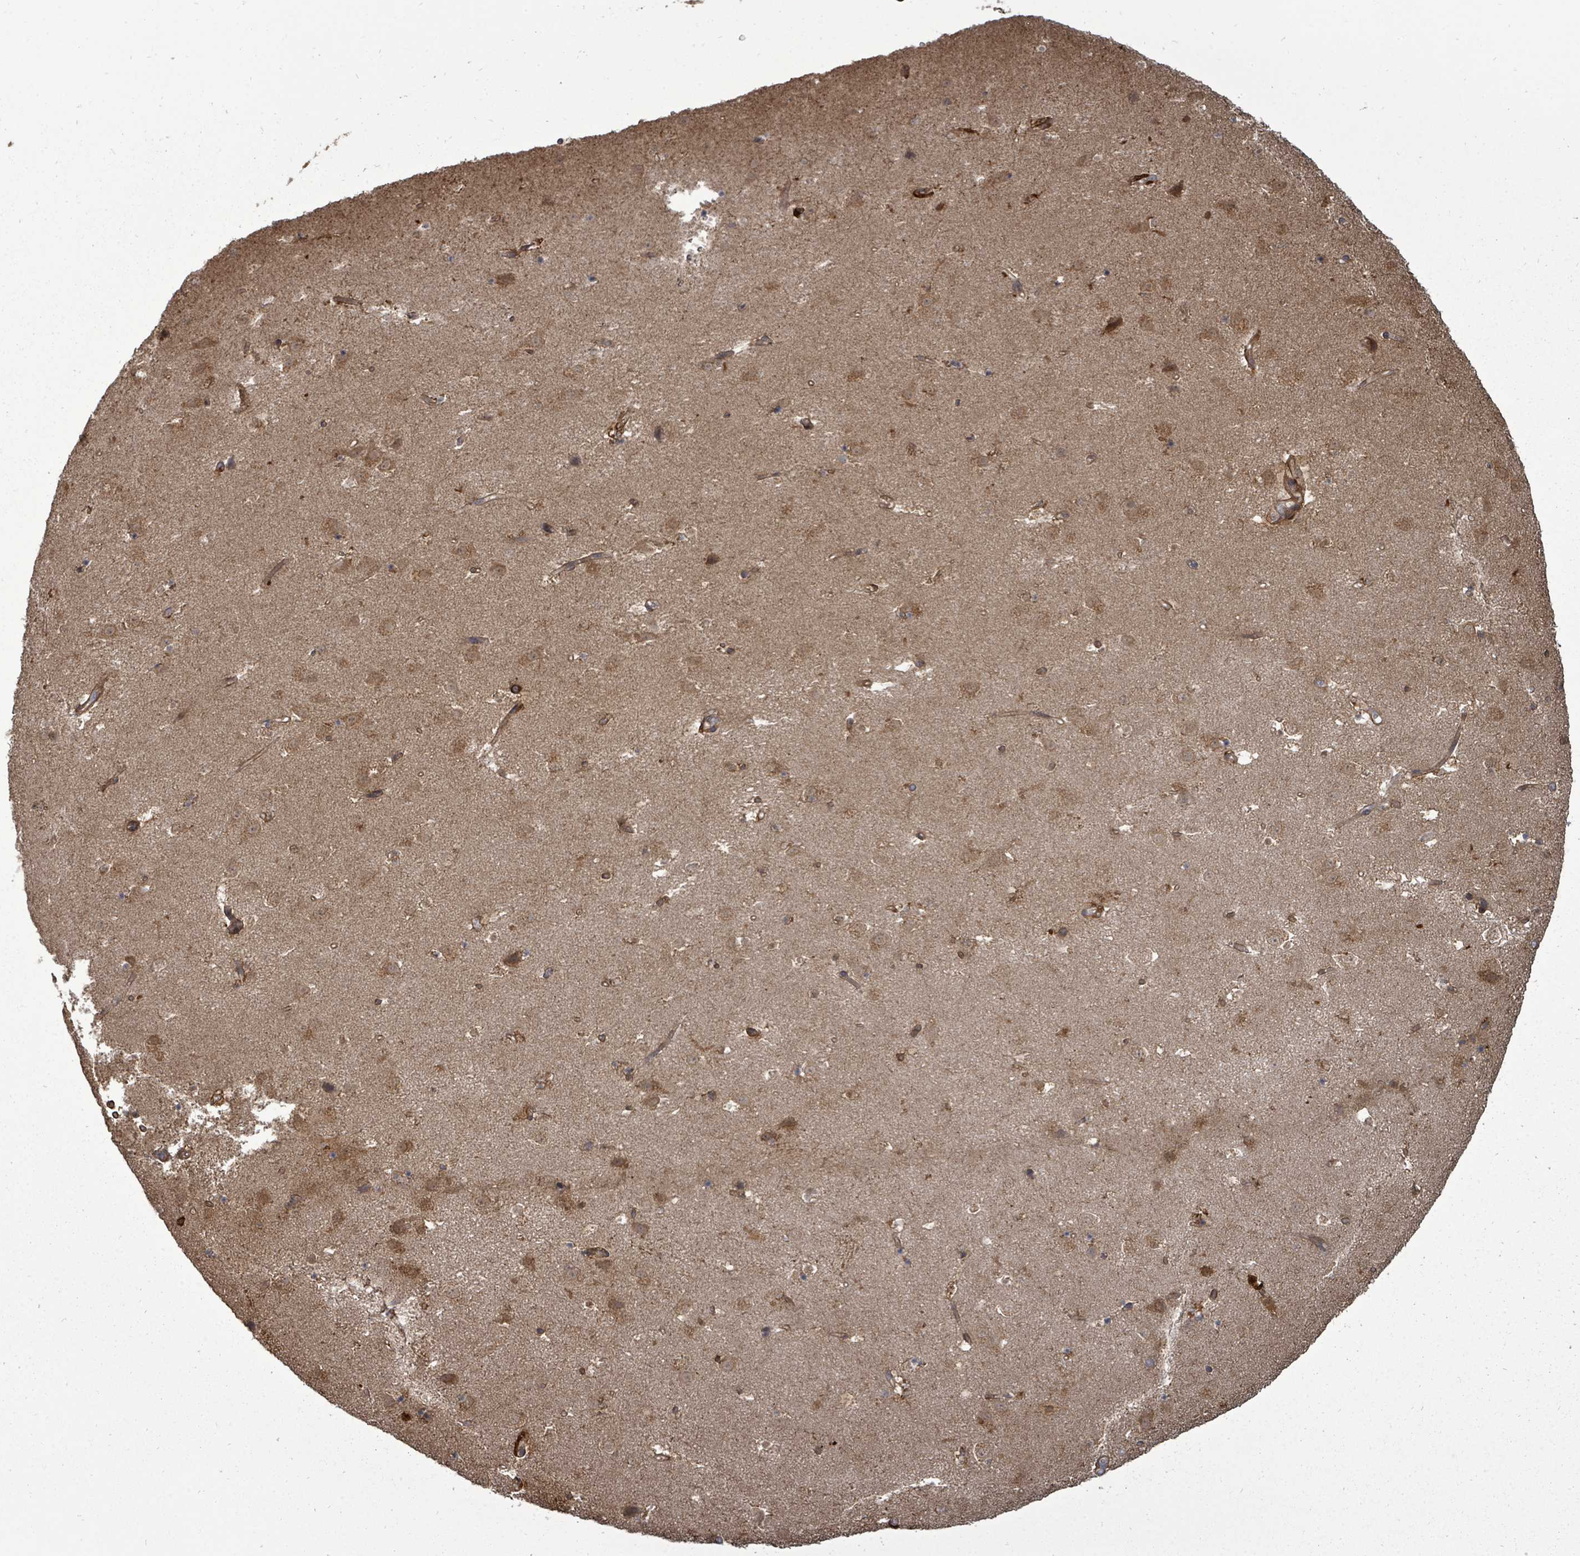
{"staining": {"intensity": "moderate", "quantity": "<25%", "location": "cytoplasmic/membranous,nuclear"}, "tissue": "caudate", "cell_type": "Glial cells", "image_type": "normal", "snomed": [{"axis": "morphology", "description": "Normal tissue, NOS"}, {"axis": "topography", "description": "Lateral ventricle wall"}], "caption": "There is low levels of moderate cytoplasmic/membranous,nuclear expression in glial cells of normal caudate, as demonstrated by immunohistochemical staining (brown color).", "gene": "EIF3CL", "patient": {"sex": "male", "age": 58}}